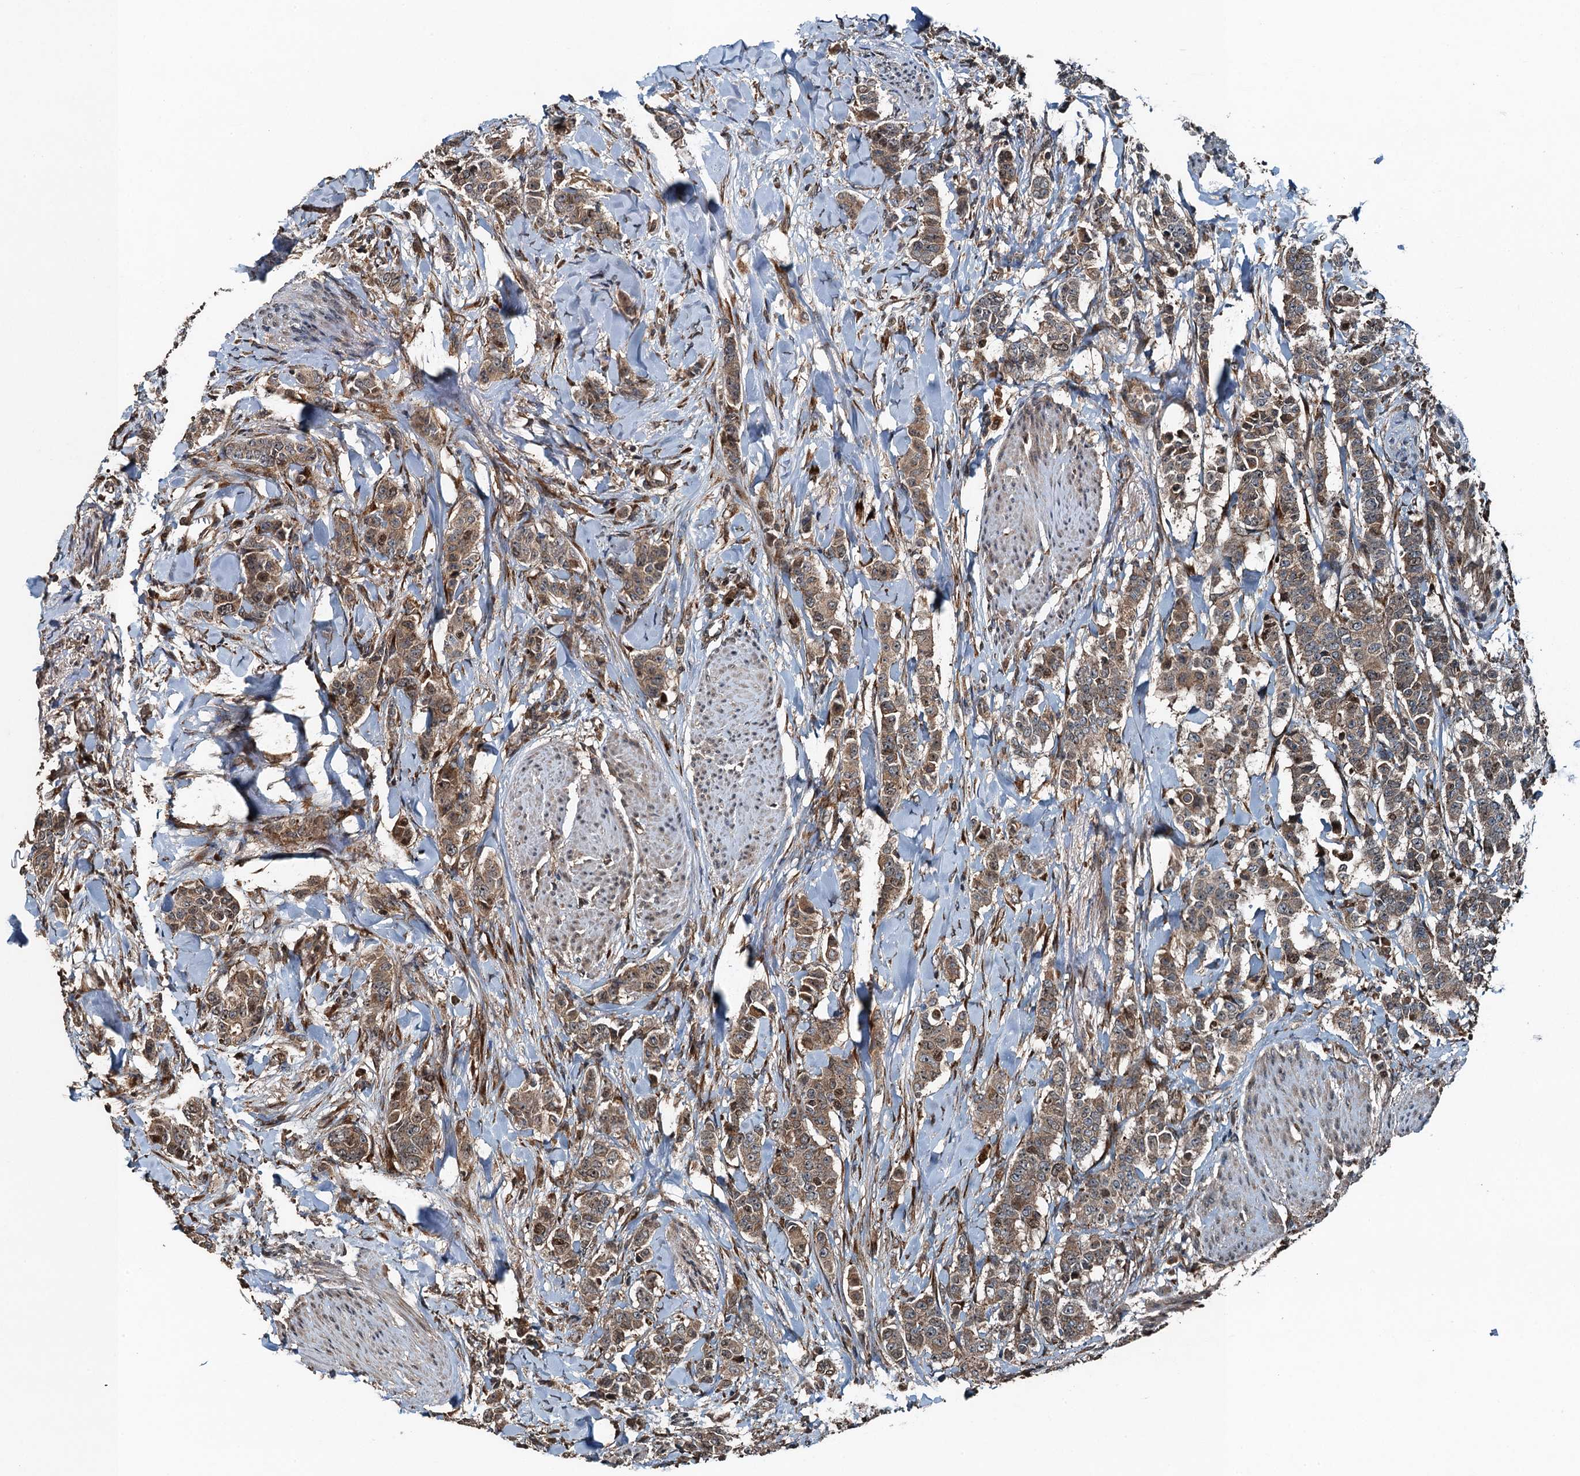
{"staining": {"intensity": "moderate", "quantity": ">75%", "location": "cytoplasmic/membranous"}, "tissue": "breast cancer", "cell_type": "Tumor cells", "image_type": "cancer", "snomed": [{"axis": "morphology", "description": "Duct carcinoma"}, {"axis": "topography", "description": "Breast"}], "caption": "Brown immunohistochemical staining in human breast invasive ductal carcinoma shows moderate cytoplasmic/membranous staining in approximately >75% of tumor cells.", "gene": "TCTN1", "patient": {"sex": "female", "age": 40}}